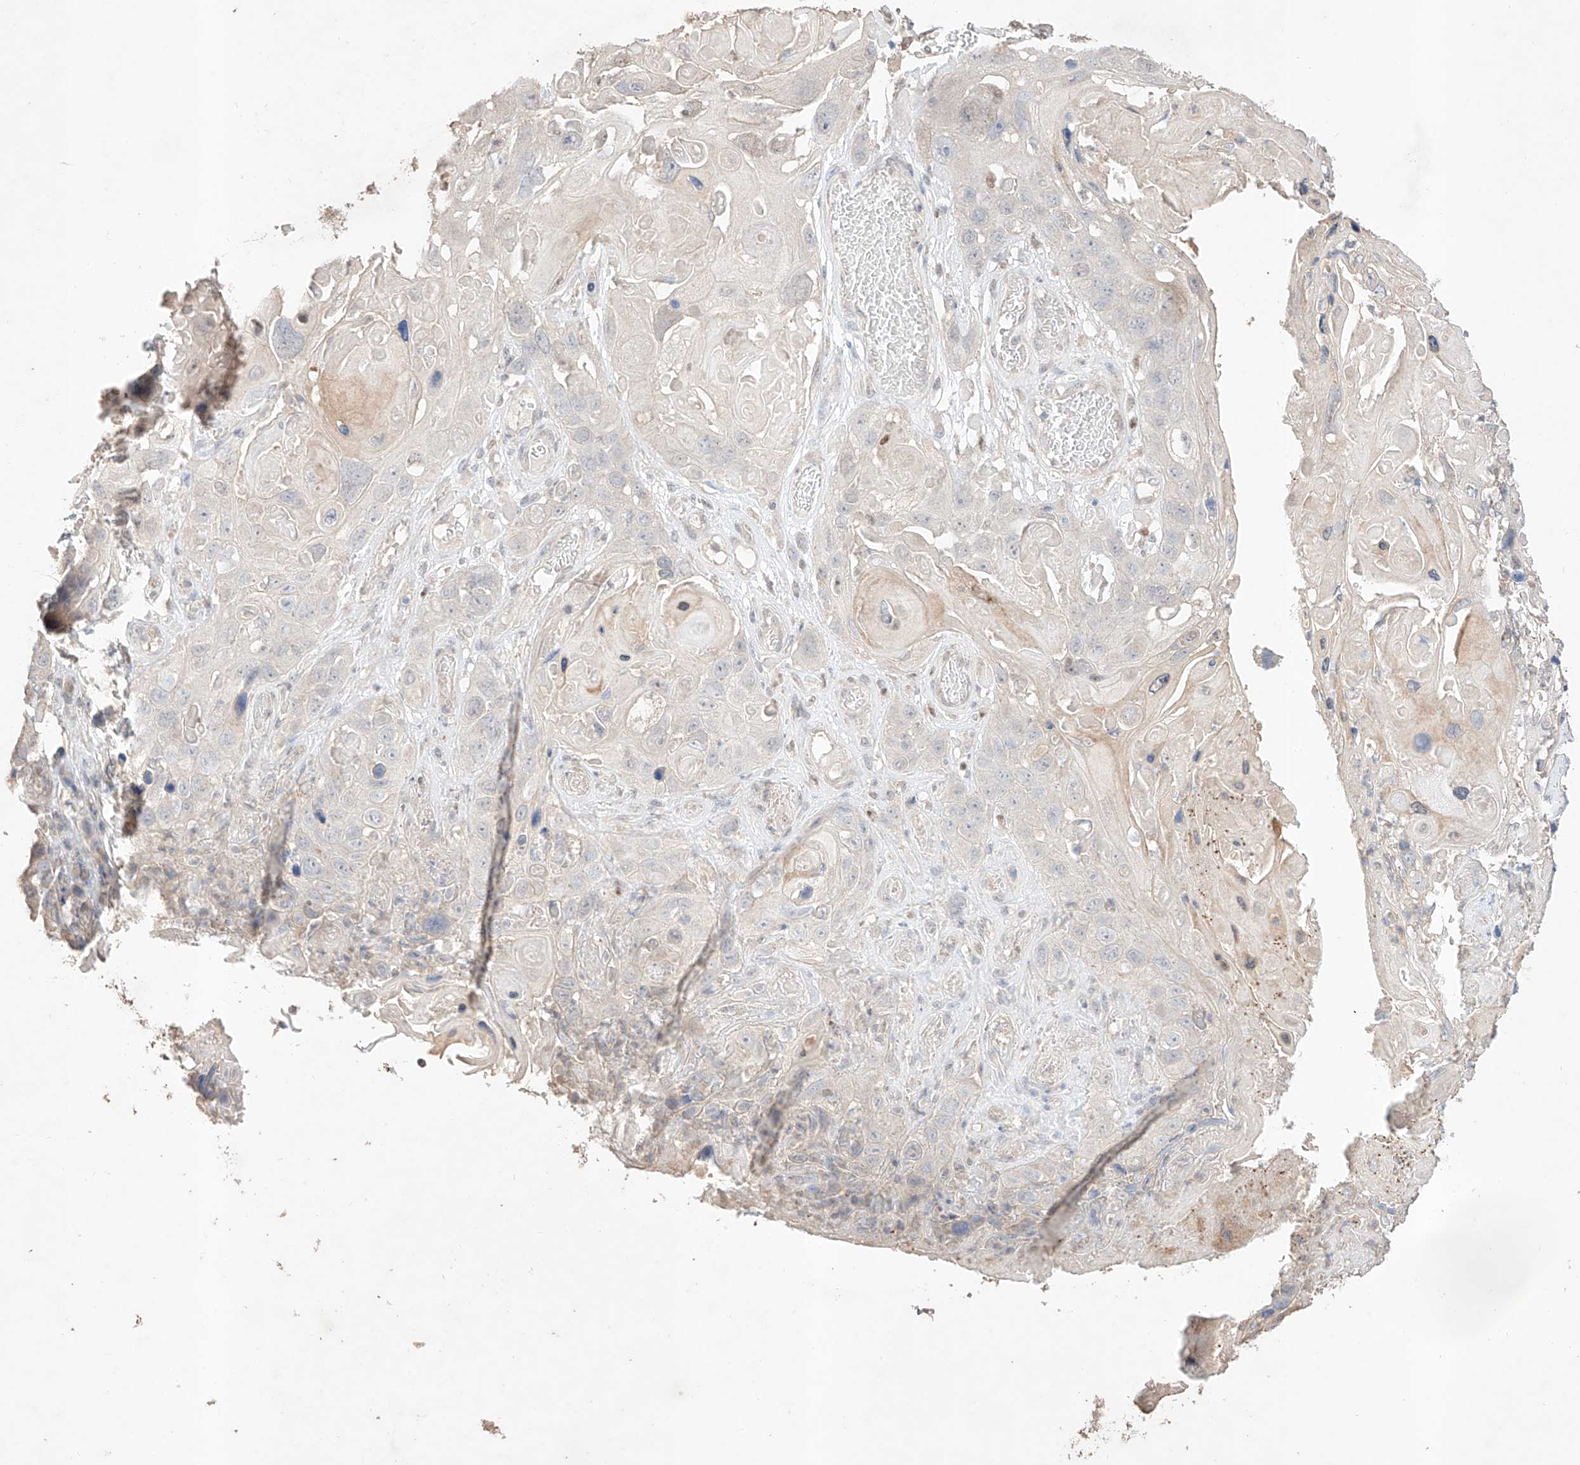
{"staining": {"intensity": "negative", "quantity": "none", "location": "none"}, "tissue": "skin cancer", "cell_type": "Tumor cells", "image_type": "cancer", "snomed": [{"axis": "morphology", "description": "Squamous cell carcinoma, NOS"}, {"axis": "topography", "description": "Skin"}], "caption": "Tumor cells show no significant expression in skin squamous cell carcinoma.", "gene": "APIP", "patient": {"sex": "male", "age": 55}}